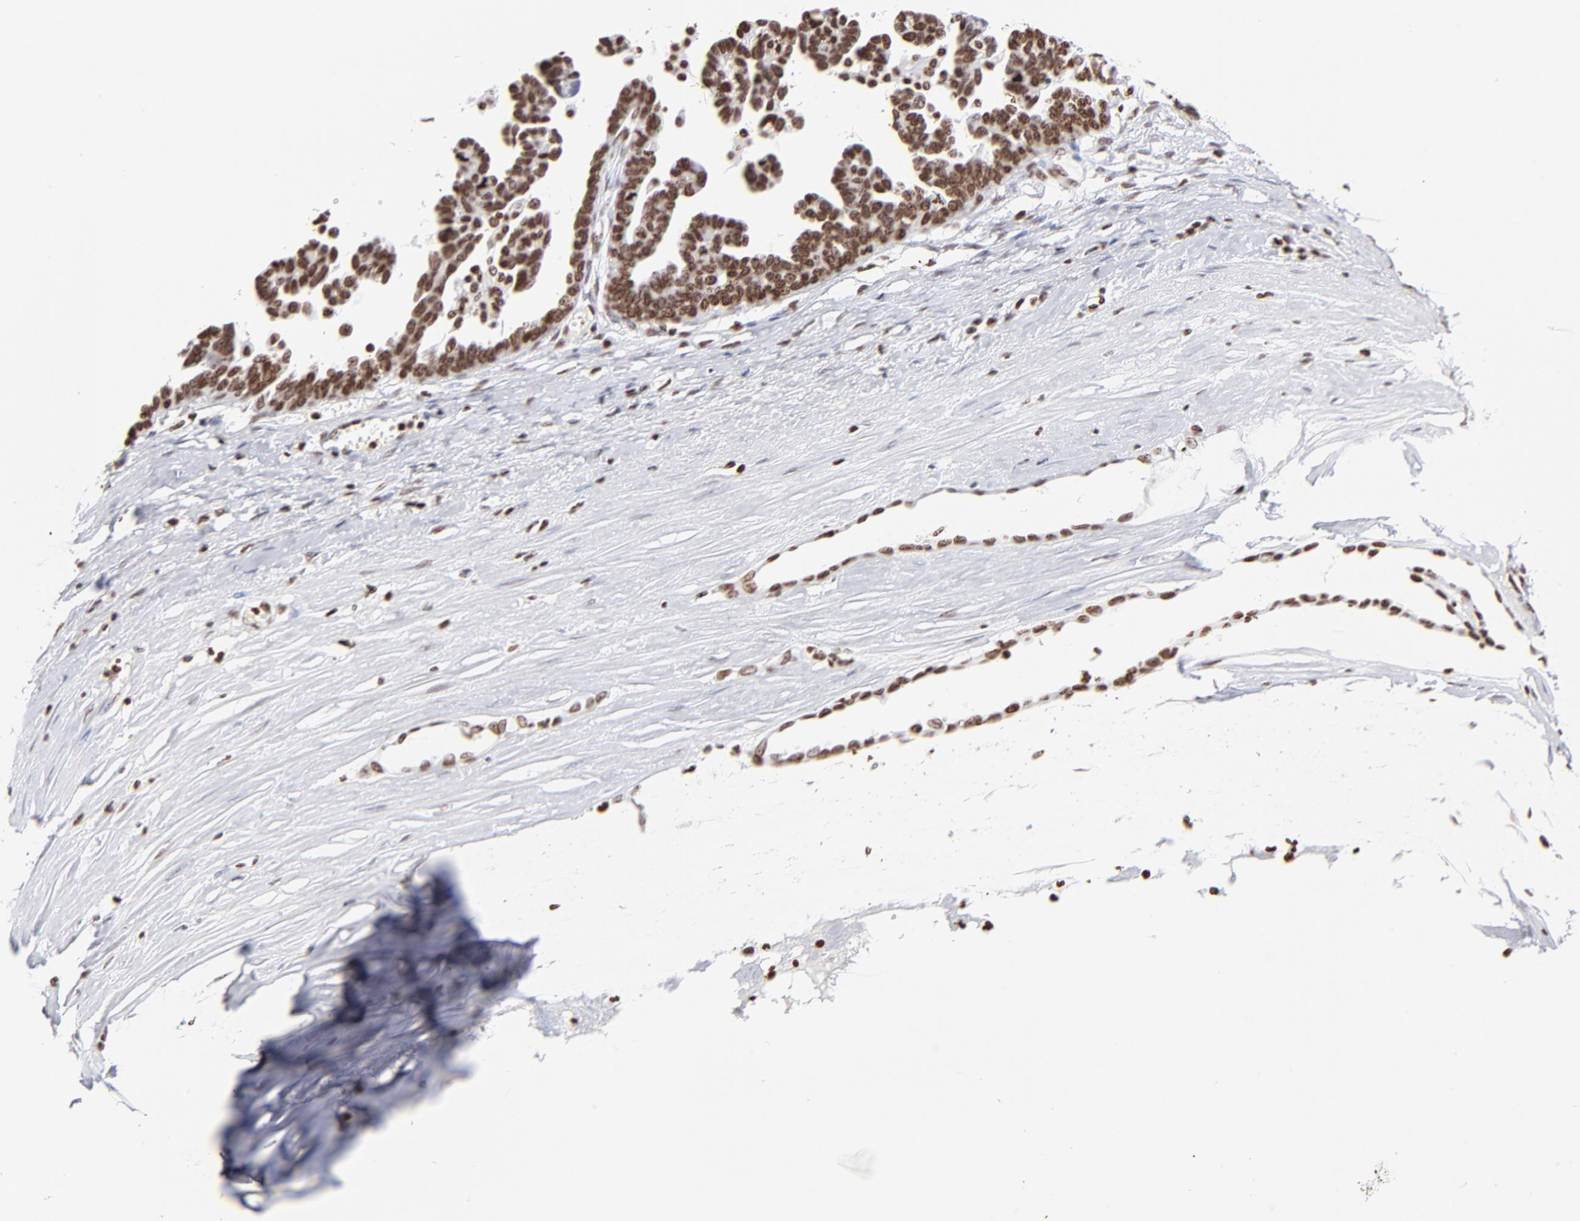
{"staining": {"intensity": "strong", "quantity": ">75%", "location": "nuclear"}, "tissue": "ovarian cancer", "cell_type": "Tumor cells", "image_type": "cancer", "snomed": [{"axis": "morphology", "description": "Cystadenocarcinoma, serous, NOS"}, {"axis": "topography", "description": "Ovary"}], "caption": "A micrograph showing strong nuclear positivity in about >75% of tumor cells in ovarian cancer (serous cystadenocarcinoma), as visualized by brown immunohistochemical staining.", "gene": "RTL4", "patient": {"sex": "female", "age": 54}}